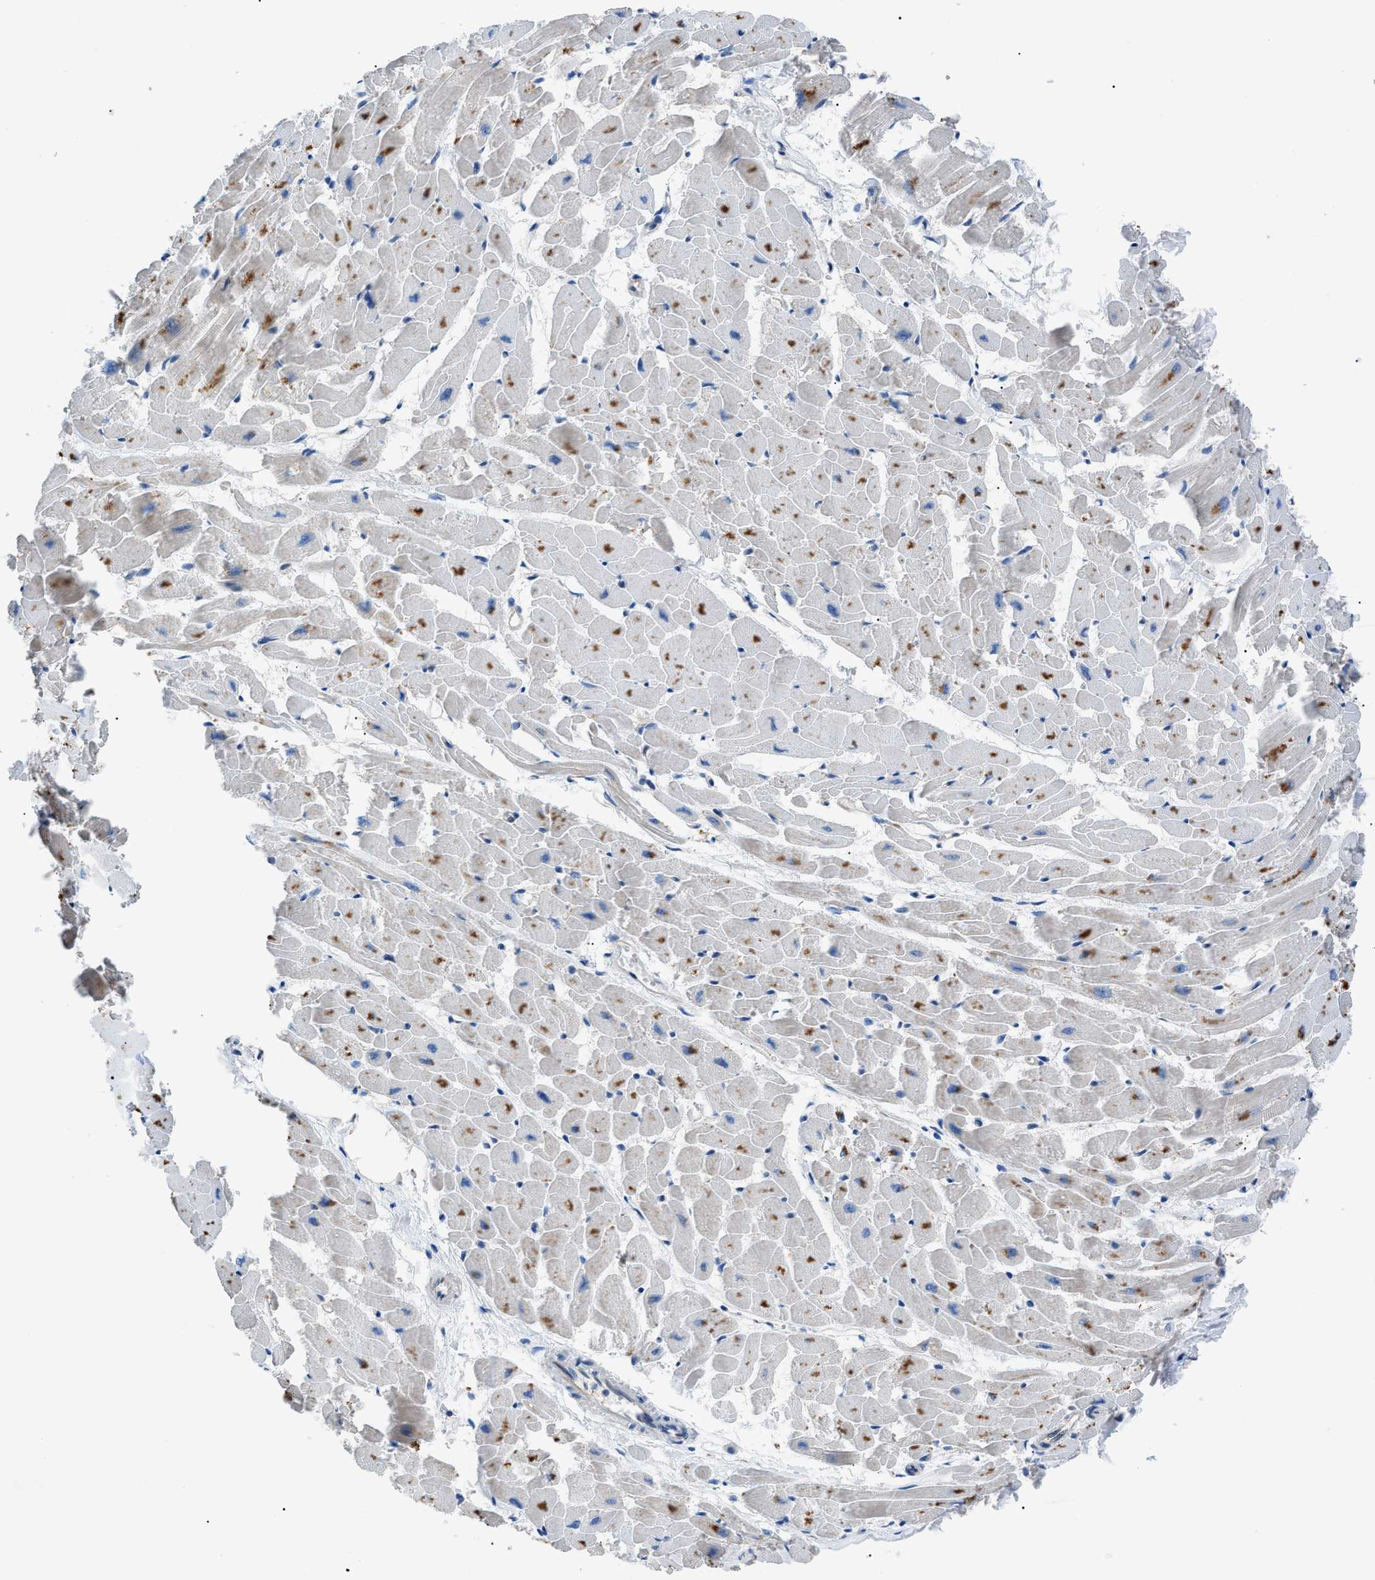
{"staining": {"intensity": "moderate", "quantity": "25%-75%", "location": "cytoplasmic/membranous"}, "tissue": "heart muscle", "cell_type": "Cardiomyocytes", "image_type": "normal", "snomed": [{"axis": "morphology", "description": "Normal tissue, NOS"}, {"axis": "topography", "description": "Heart"}], "caption": "This photomicrograph exhibits IHC staining of unremarkable heart muscle, with medium moderate cytoplasmic/membranous expression in about 25%-75% of cardiomyocytes.", "gene": "ZDHHC24", "patient": {"sex": "female", "age": 19}}